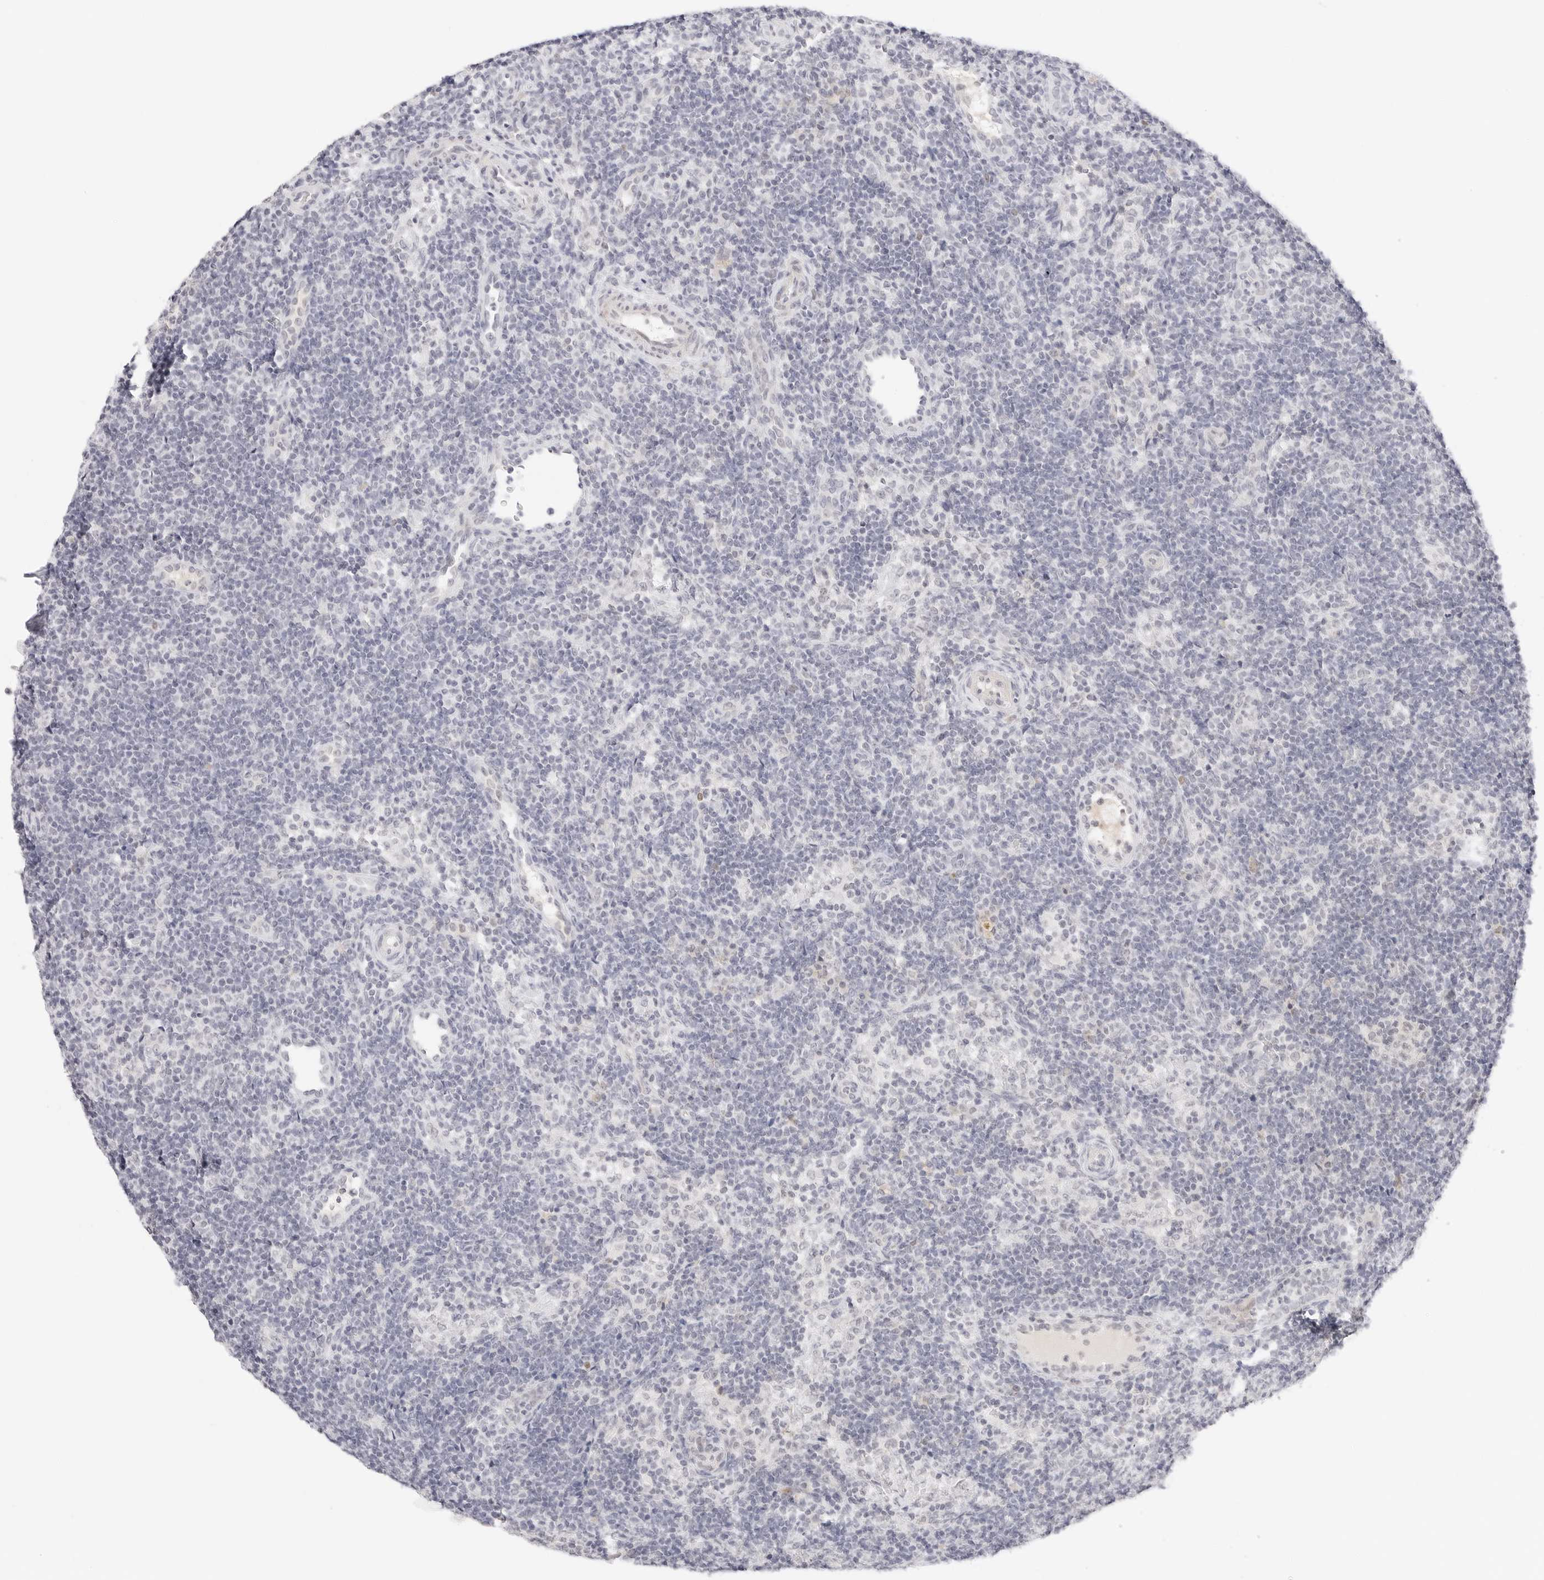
{"staining": {"intensity": "negative", "quantity": "none", "location": "none"}, "tissue": "lymph node", "cell_type": "Germinal center cells", "image_type": "normal", "snomed": [{"axis": "morphology", "description": "Normal tissue, NOS"}, {"axis": "topography", "description": "Lymph node"}], "caption": "Immunohistochemistry image of unremarkable human lymph node stained for a protein (brown), which displays no expression in germinal center cells.", "gene": "XKR4", "patient": {"sex": "female", "age": 22}}